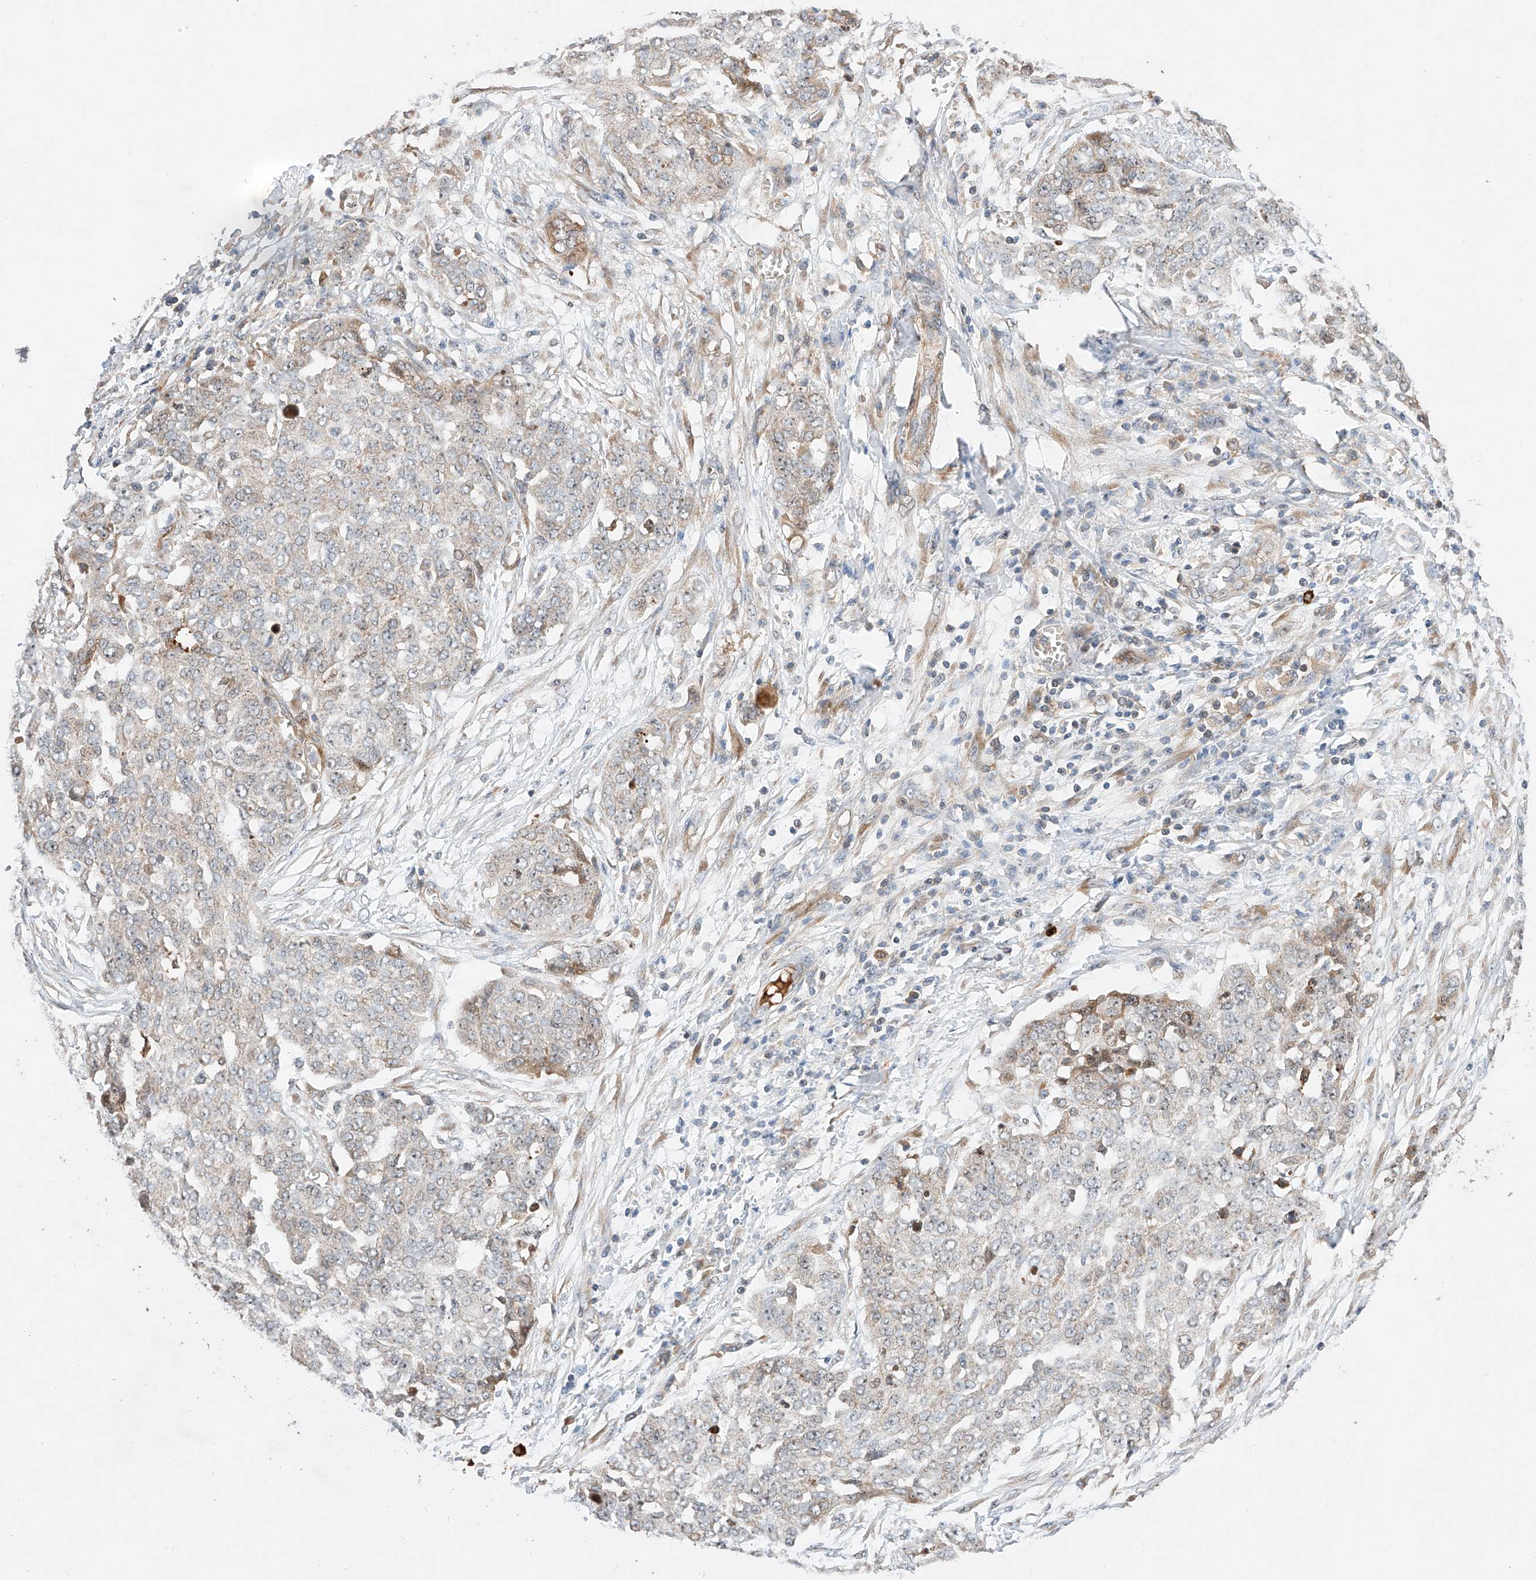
{"staining": {"intensity": "negative", "quantity": "none", "location": "none"}, "tissue": "ovarian cancer", "cell_type": "Tumor cells", "image_type": "cancer", "snomed": [{"axis": "morphology", "description": "Cystadenocarcinoma, serous, NOS"}, {"axis": "topography", "description": "Soft tissue"}, {"axis": "topography", "description": "Ovary"}], "caption": "Photomicrograph shows no significant protein expression in tumor cells of ovarian serous cystadenocarcinoma. (DAB IHC, high magnification).", "gene": "RAB23", "patient": {"sex": "female", "age": 57}}